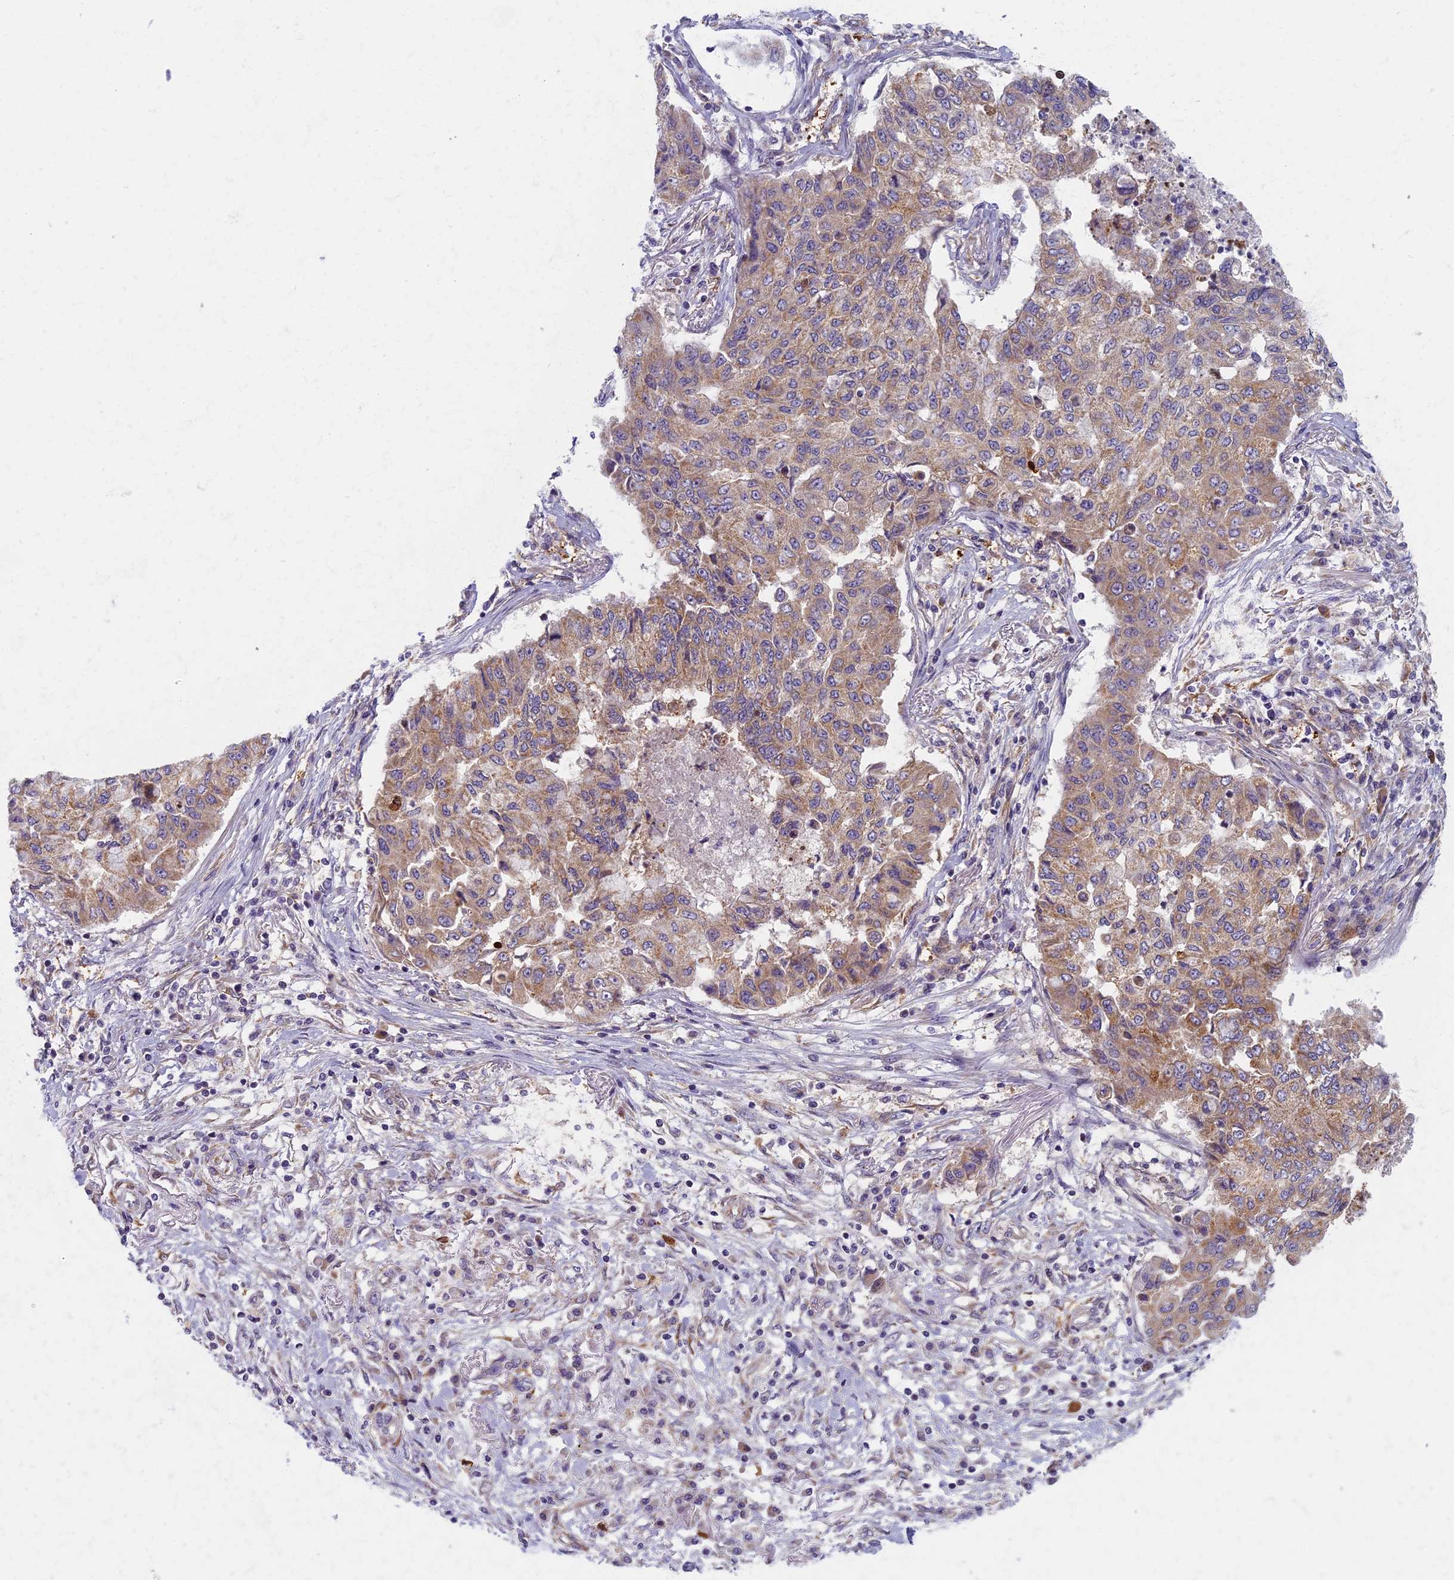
{"staining": {"intensity": "moderate", "quantity": ">75%", "location": "cytoplasmic/membranous"}, "tissue": "lung cancer", "cell_type": "Tumor cells", "image_type": "cancer", "snomed": [{"axis": "morphology", "description": "Squamous cell carcinoma, NOS"}, {"axis": "topography", "description": "Lung"}], "caption": "Lung cancer (squamous cell carcinoma) stained with DAB (3,3'-diaminobenzidine) IHC displays medium levels of moderate cytoplasmic/membranous expression in approximately >75% of tumor cells.", "gene": "MRPS25", "patient": {"sex": "male", "age": 74}}